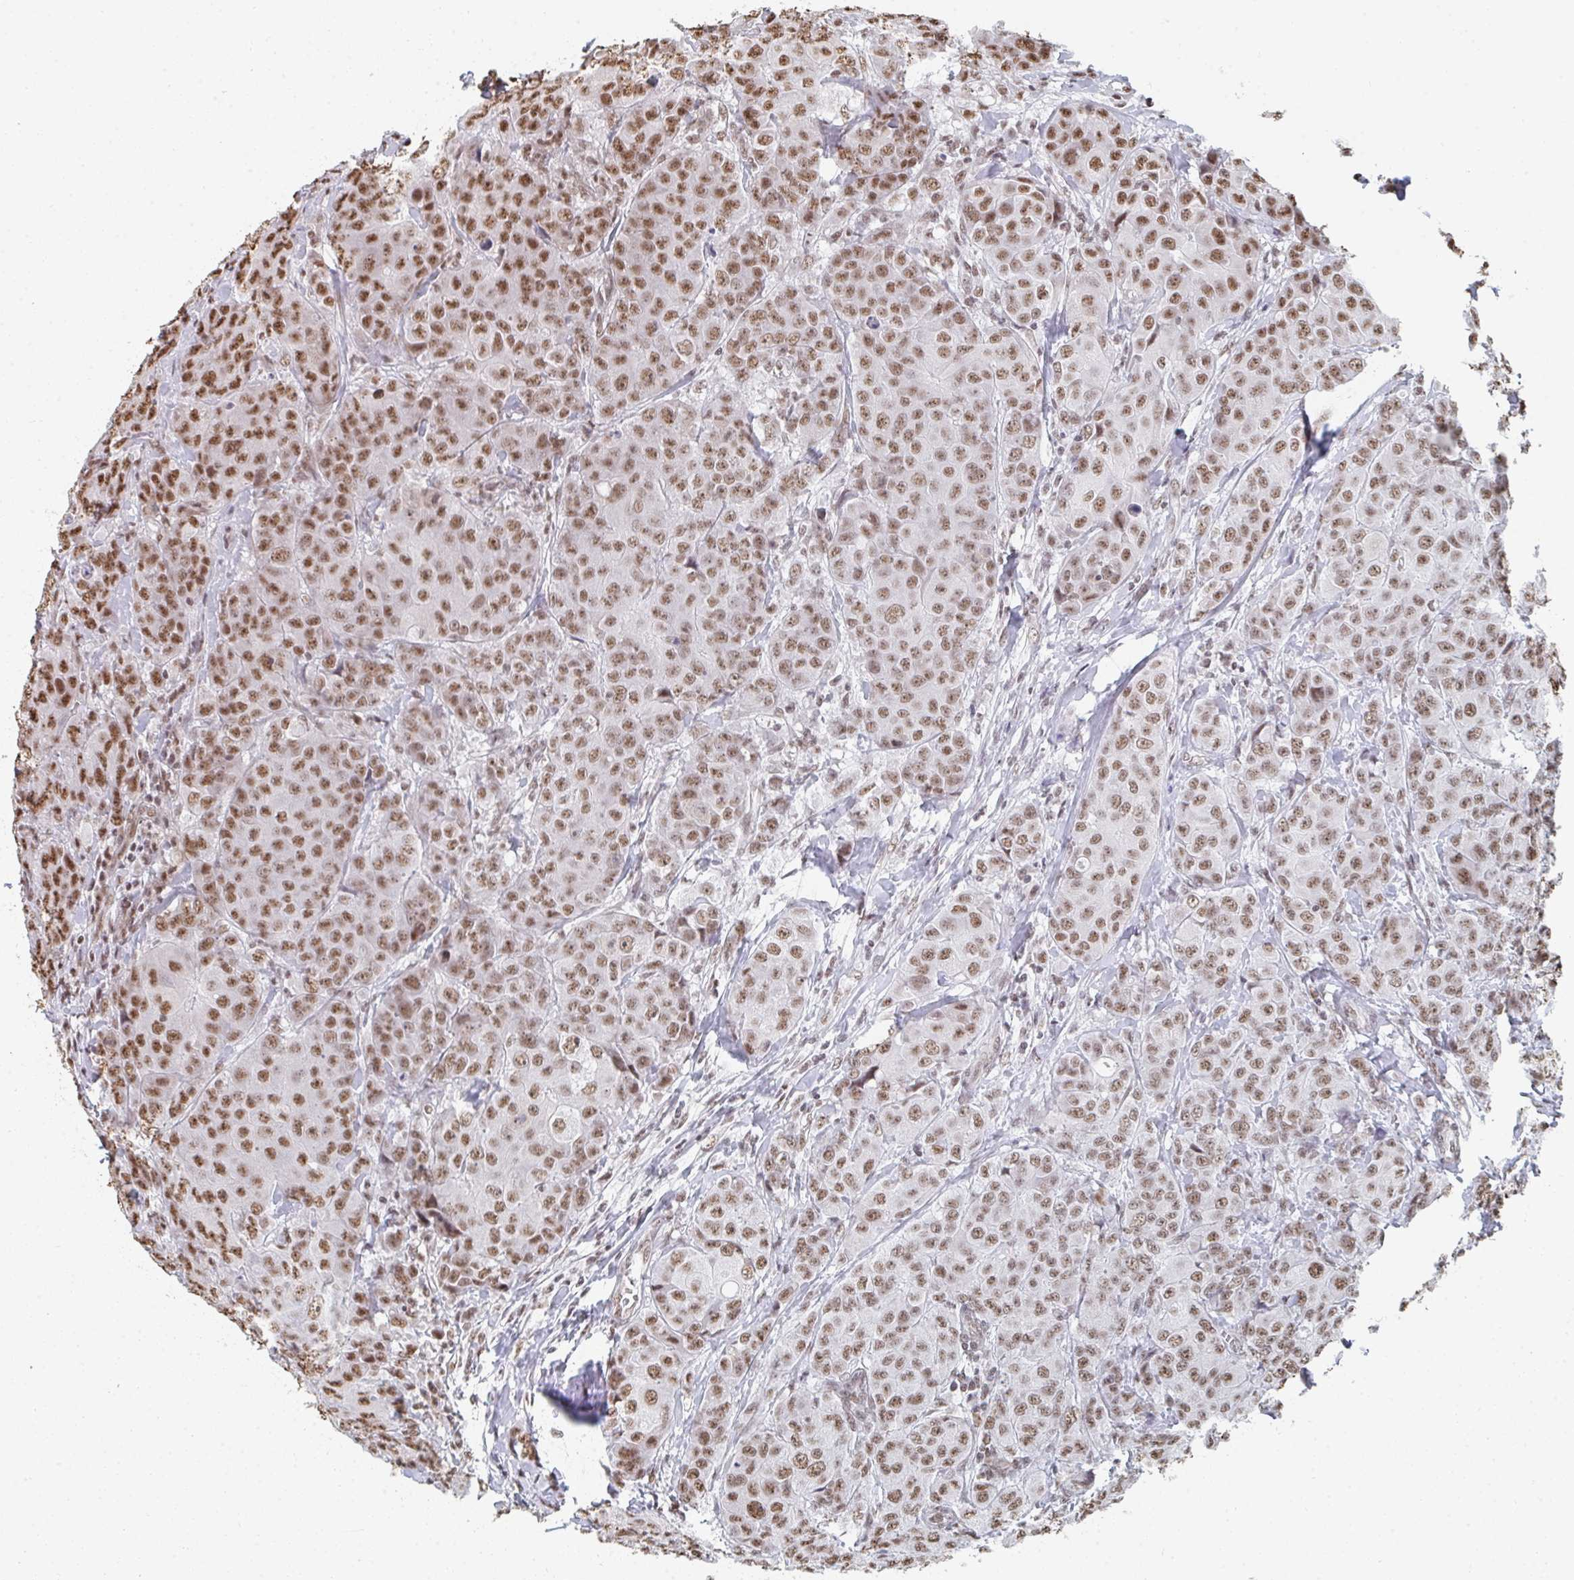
{"staining": {"intensity": "moderate", "quantity": ">75%", "location": "nuclear"}, "tissue": "breast cancer", "cell_type": "Tumor cells", "image_type": "cancer", "snomed": [{"axis": "morphology", "description": "Duct carcinoma"}, {"axis": "topography", "description": "Breast"}], "caption": "Protein expression analysis of human breast invasive ductal carcinoma reveals moderate nuclear positivity in about >75% of tumor cells. Using DAB (3,3'-diaminobenzidine) (brown) and hematoxylin (blue) stains, captured at high magnification using brightfield microscopy.", "gene": "MBNL1", "patient": {"sex": "female", "age": 43}}